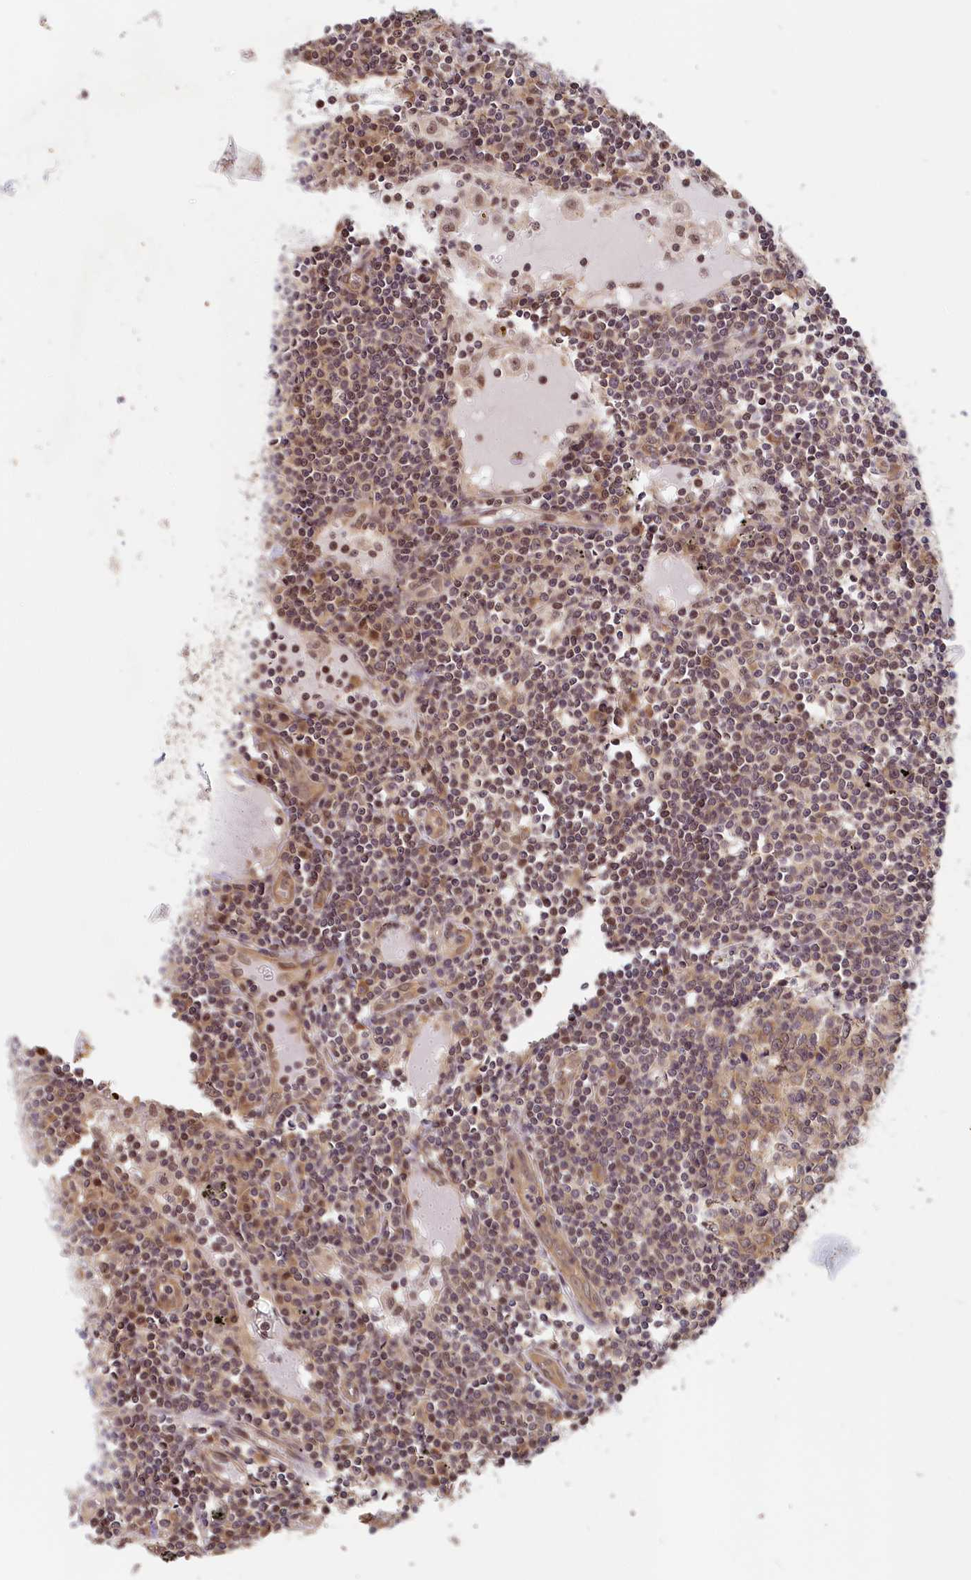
{"staining": {"intensity": "moderate", "quantity": ">75%", "location": "cytoplasmic/membranous"}, "tissue": "lymph node", "cell_type": "Germinal center cells", "image_type": "normal", "snomed": [{"axis": "morphology", "description": "Normal tissue, NOS"}, {"axis": "topography", "description": "Lymph node"}], "caption": "DAB (3,3'-diaminobenzidine) immunohistochemical staining of normal lymph node exhibits moderate cytoplasmic/membranous protein positivity in about >75% of germinal center cells. The protein of interest is stained brown, and the nuclei are stained in blue (DAB IHC with brightfield microscopy, high magnification).", "gene": "C19orf44", "patient": {"sex": "male", "age": 74}}